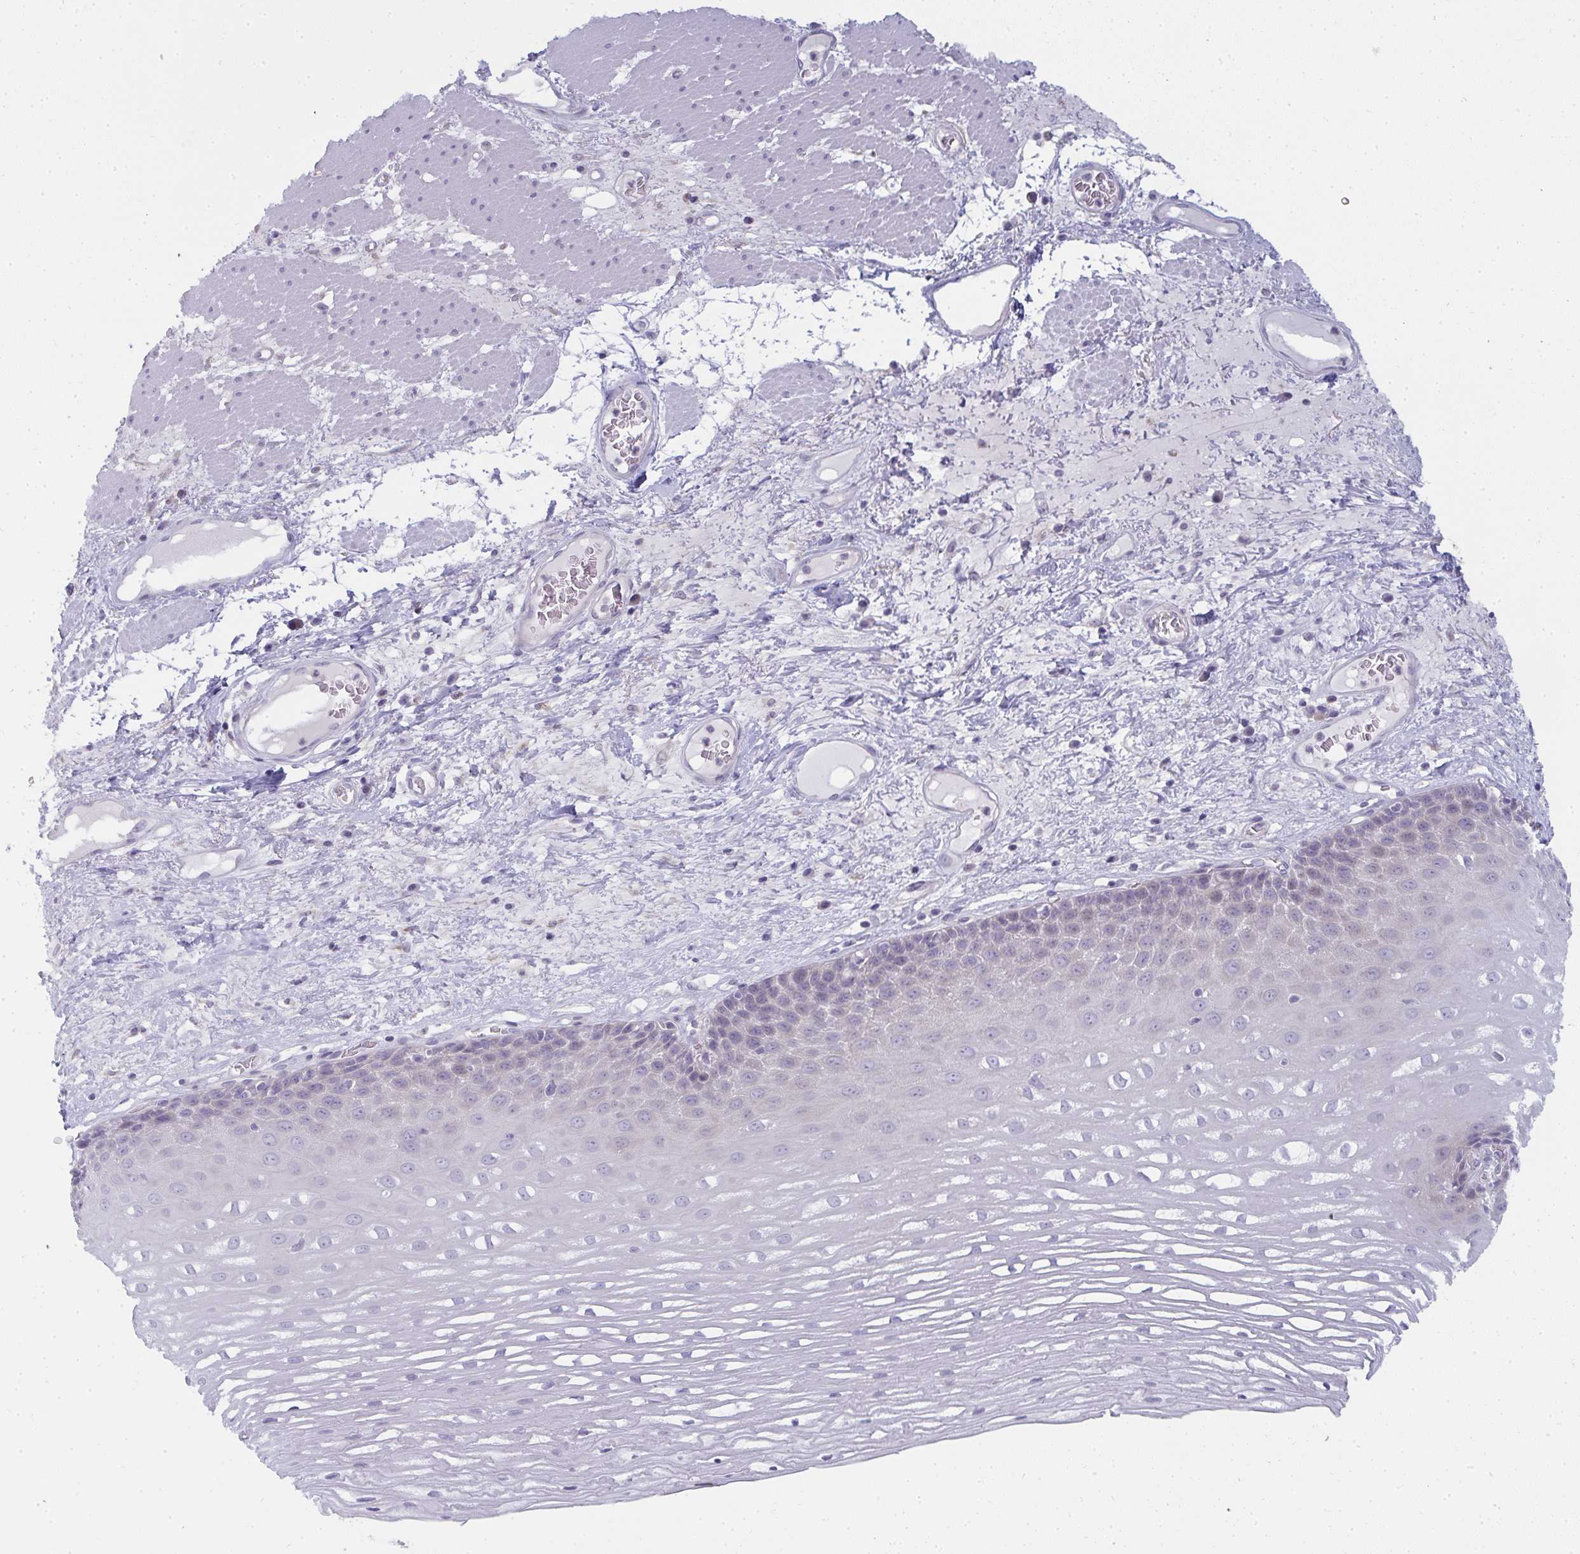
{"staining": {"intensity": "negative", "quantity": "none", "location": "none"}, "tissue": "esophagus", "cell_type": "Squamous epithelial cells", "image_type": "normal", "snomed": [{"axis": "morphology", "description": "Normal tissue, NOS"}, {"axis": "topography", "description": "Esophagus"}], "caption": "Squamous epithelial cells are negative for protein expression in unremarkable human esophagus. (Brightfield microscopy of DAB (3,3'-diaminobenzidine) immunohistochemistry at high magnification).", "gene": "SHB", "patient": {"sex": "male", "age": 62}}